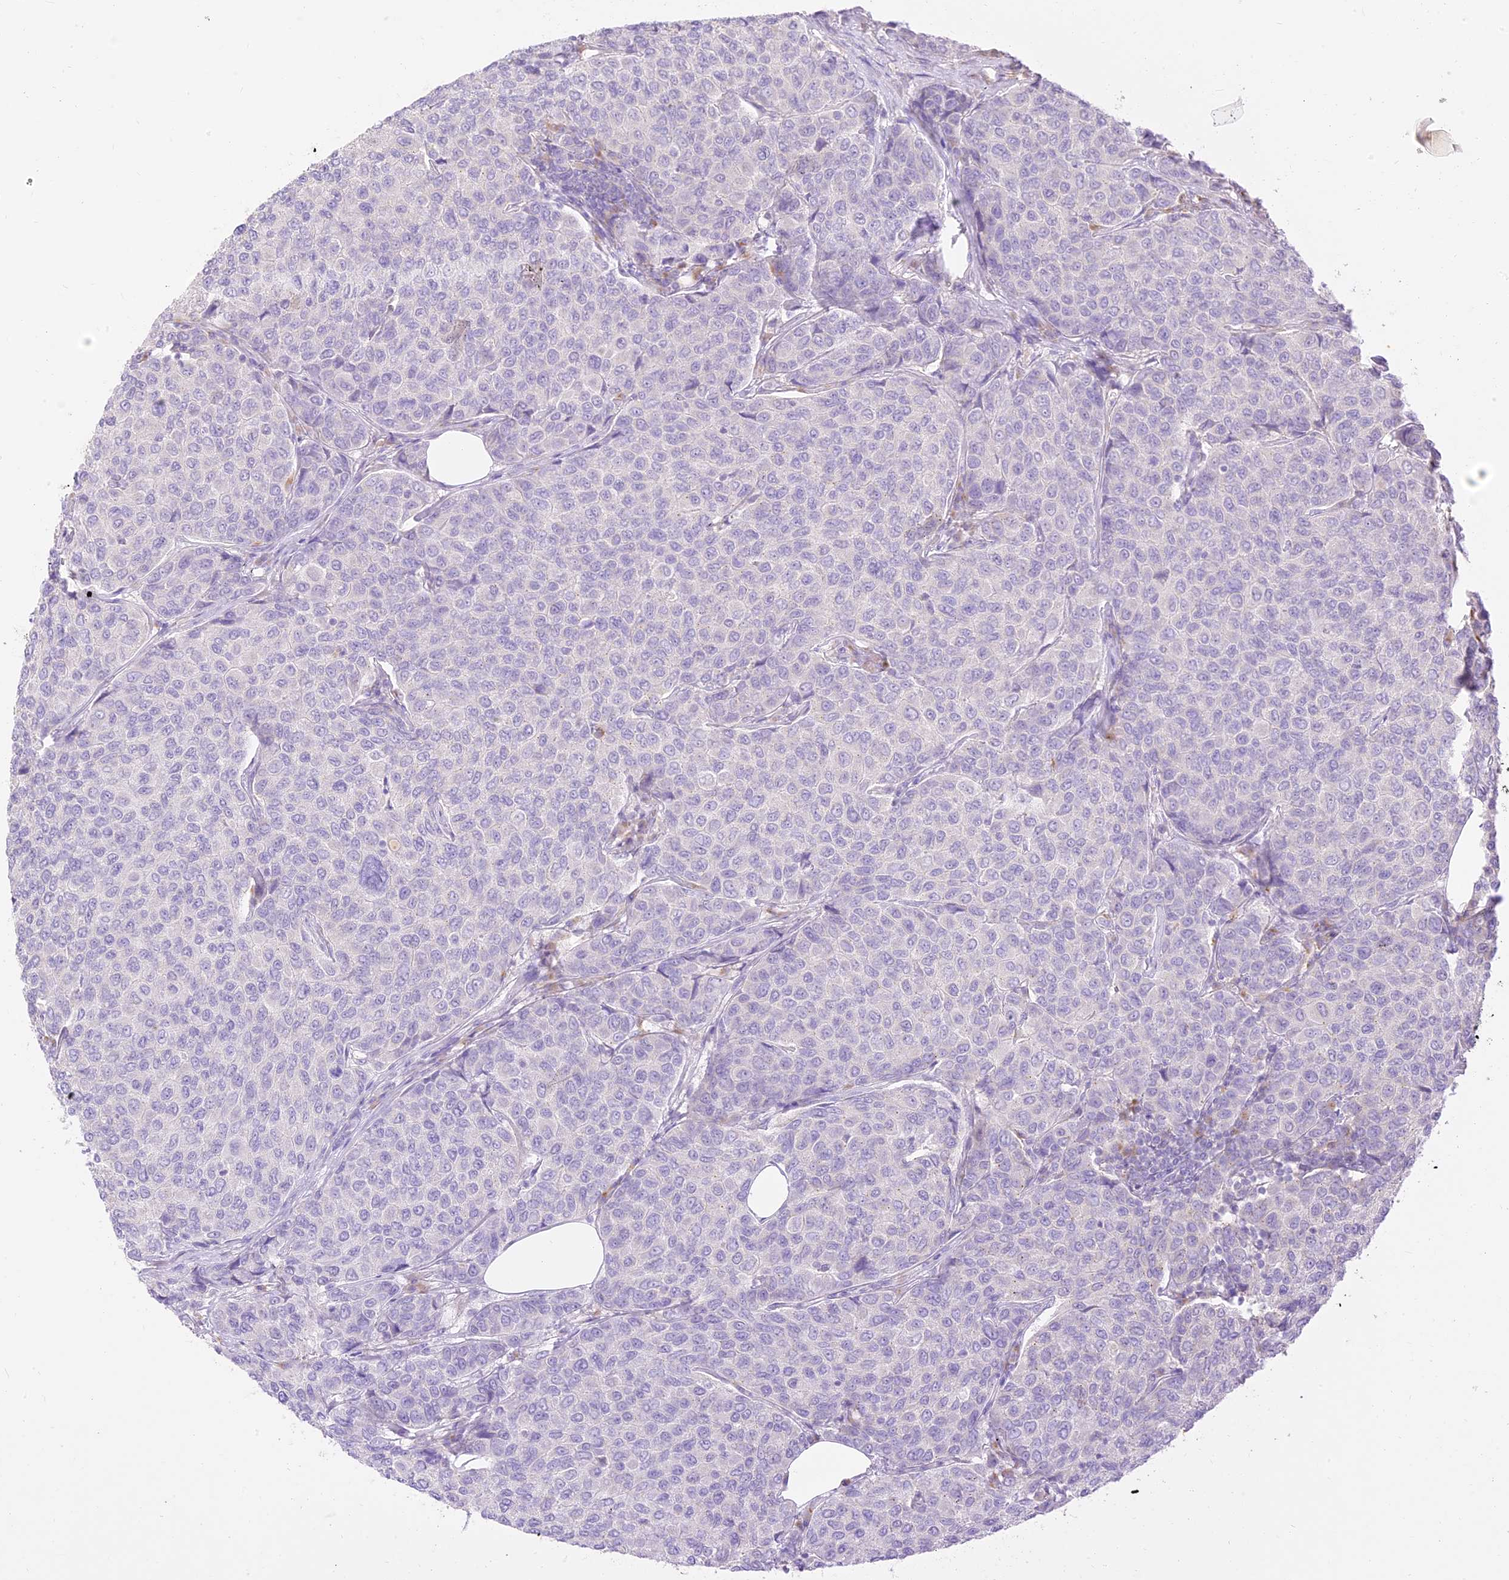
{"staining": {"intensity": "negative", "quantity": "none", "location": "none"}, "tissue": "breast cancer", "cell_type": "Tumor cells", "image_type": "cancer", "snomed": [{"axis": "morphology", "description": "Duct carcinoma"}, {"axis": "topography", "description": "Breast"}], "caption": "Histopathology image shows no protein staining in tumor cells of breast cancer tissue.", "gene": "SEC13", "patient": {"sex": "female", "age": 55}}